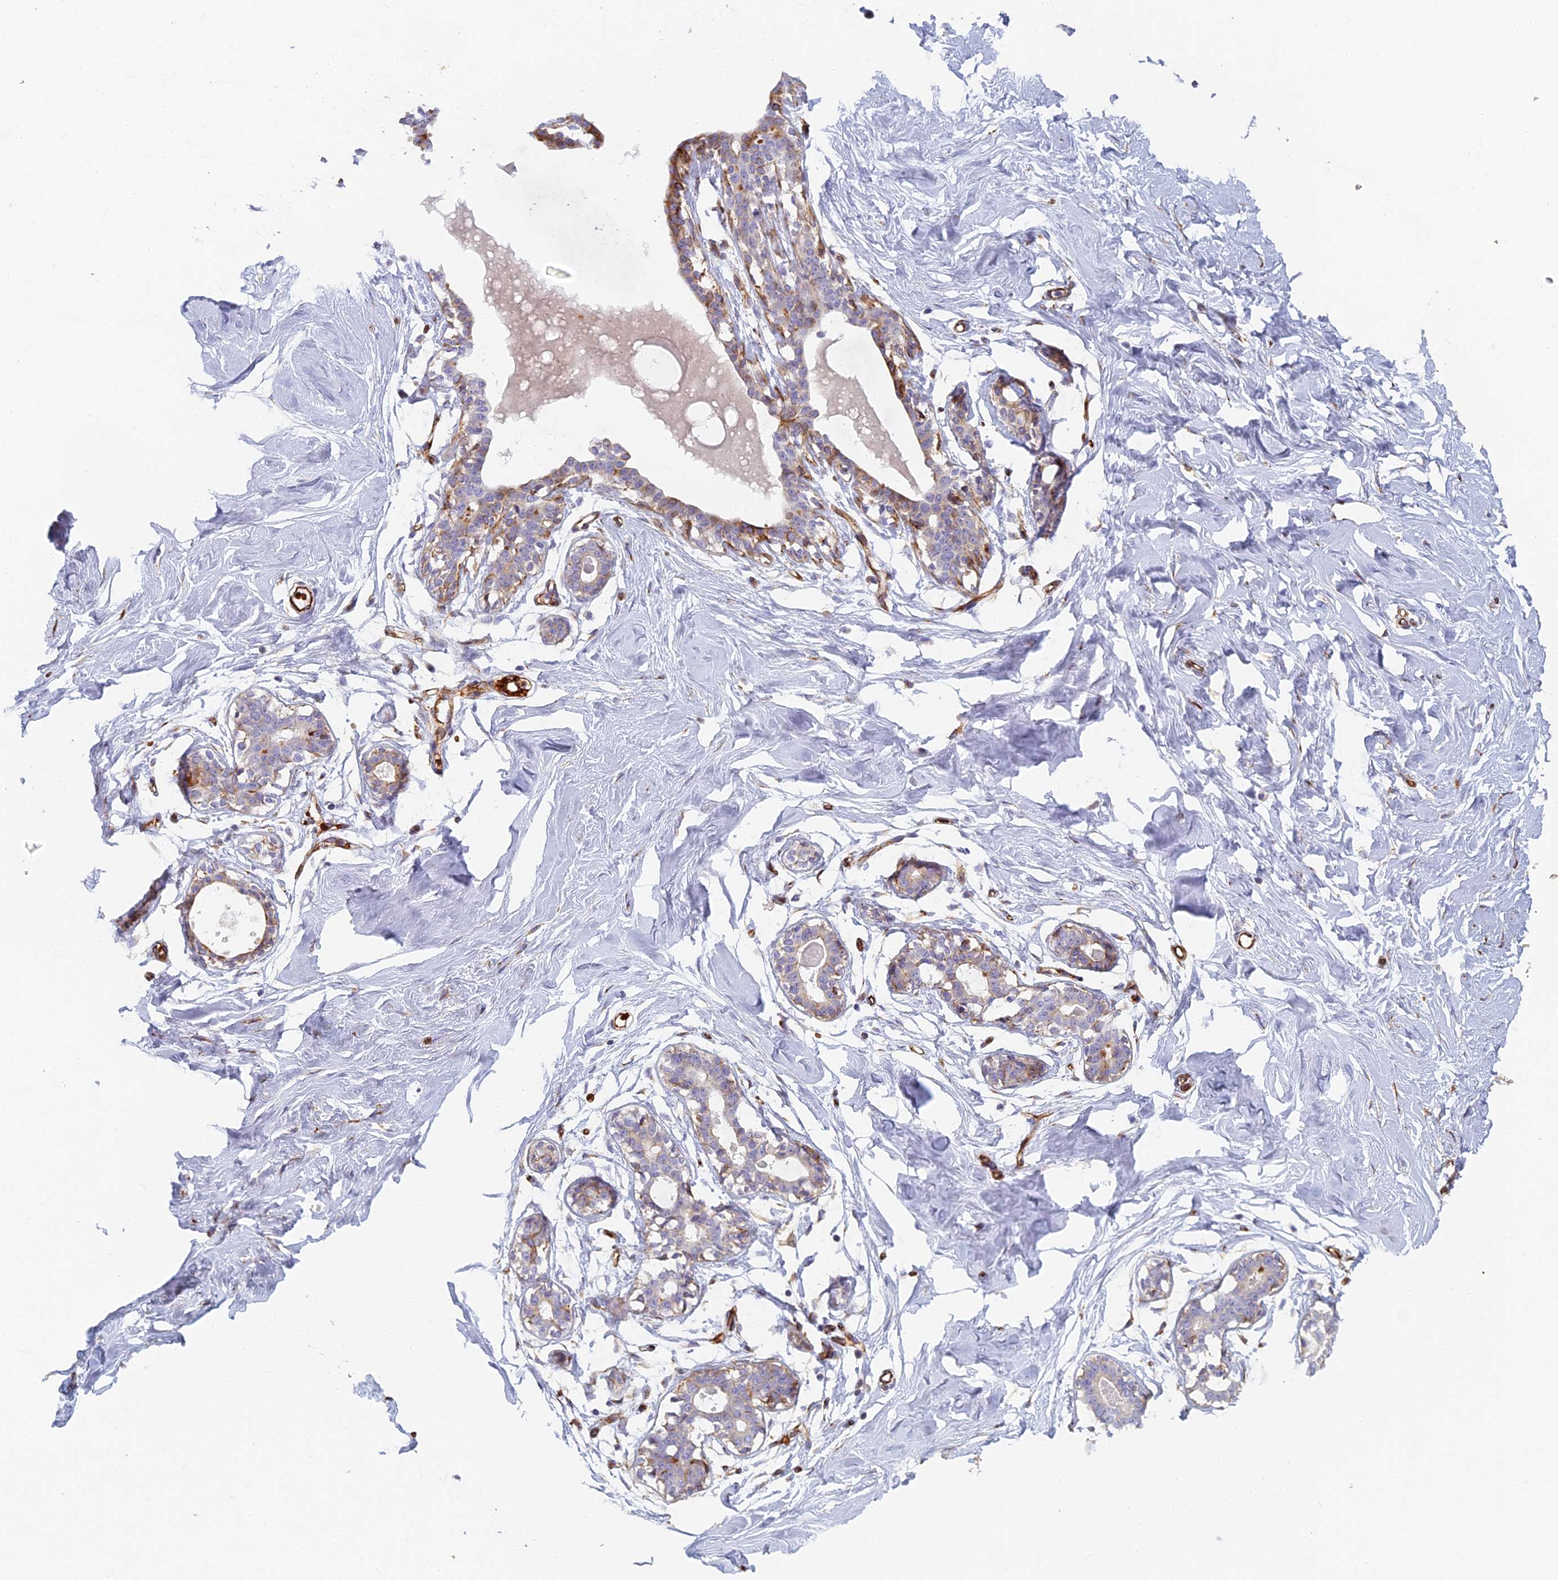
{"staining": {"intensity": "moderate", "quantity": "25%-75%", "location": "cytoplasmic/membranous"}, "tissue": "breast", "cell_type": "Adipocytes", "image_type": "normal", "snomed": [{"axis": "morphology", "description": "Normal tissue, NOS"}, {"axis": "morphology", "description": "Adenoma, NOS"}, {"axis": "topography", "description": "Breast"}], "caption": "Moderate cytoplasmic/membranous expression for a protein is appreciated in approximately 25%-75% of adipocytes of unremarkable breast using IHC.", "gene": "ABCB10", "patient": {"sex": "female", "age": 23}}